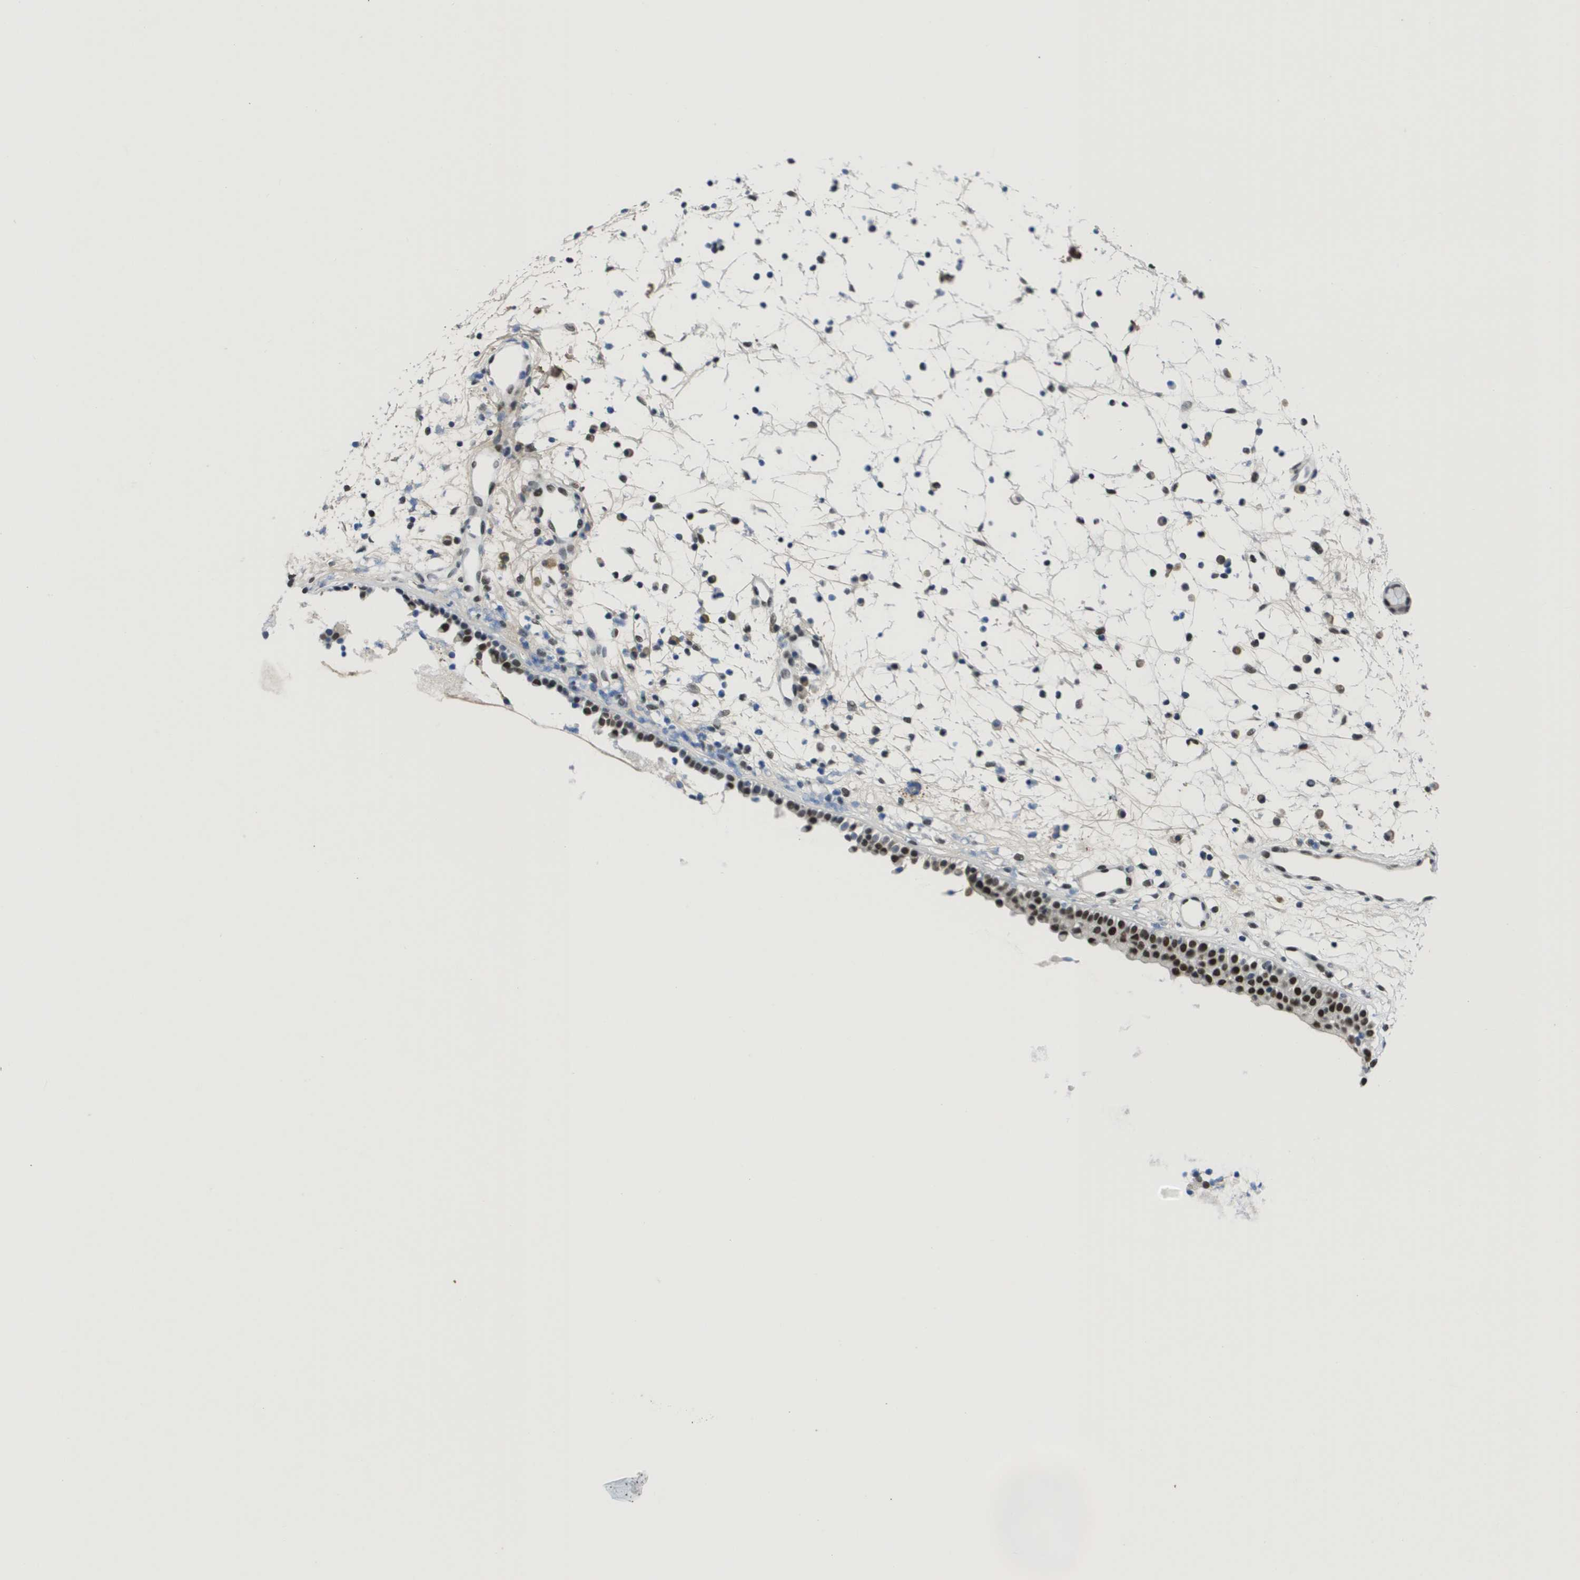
{"staining": {"intensity": "strong", "quantity": ">75%", "location": "nuclear"}, "tissue": "nasopharynx", "cell_type": "Respiratory epithelial cells", "image_type": "normal", "snomed": [{"axis": "morphology", "description": "Normal tissue, NOS"}, {"axis": "topography", "description": "Nasopharynx"}], "caption": "Nasopharynx stained with DAB IHC reveals high levels of strong nuclear expression in about >75% of respiratory epithelial cells. (Stains: DAB in brown, nuclei in blue, Microscopy: brightfield microscopy at high magnification).", "gene": "SMARCAD1", "patient": {"sex": "male", "age": 21}}